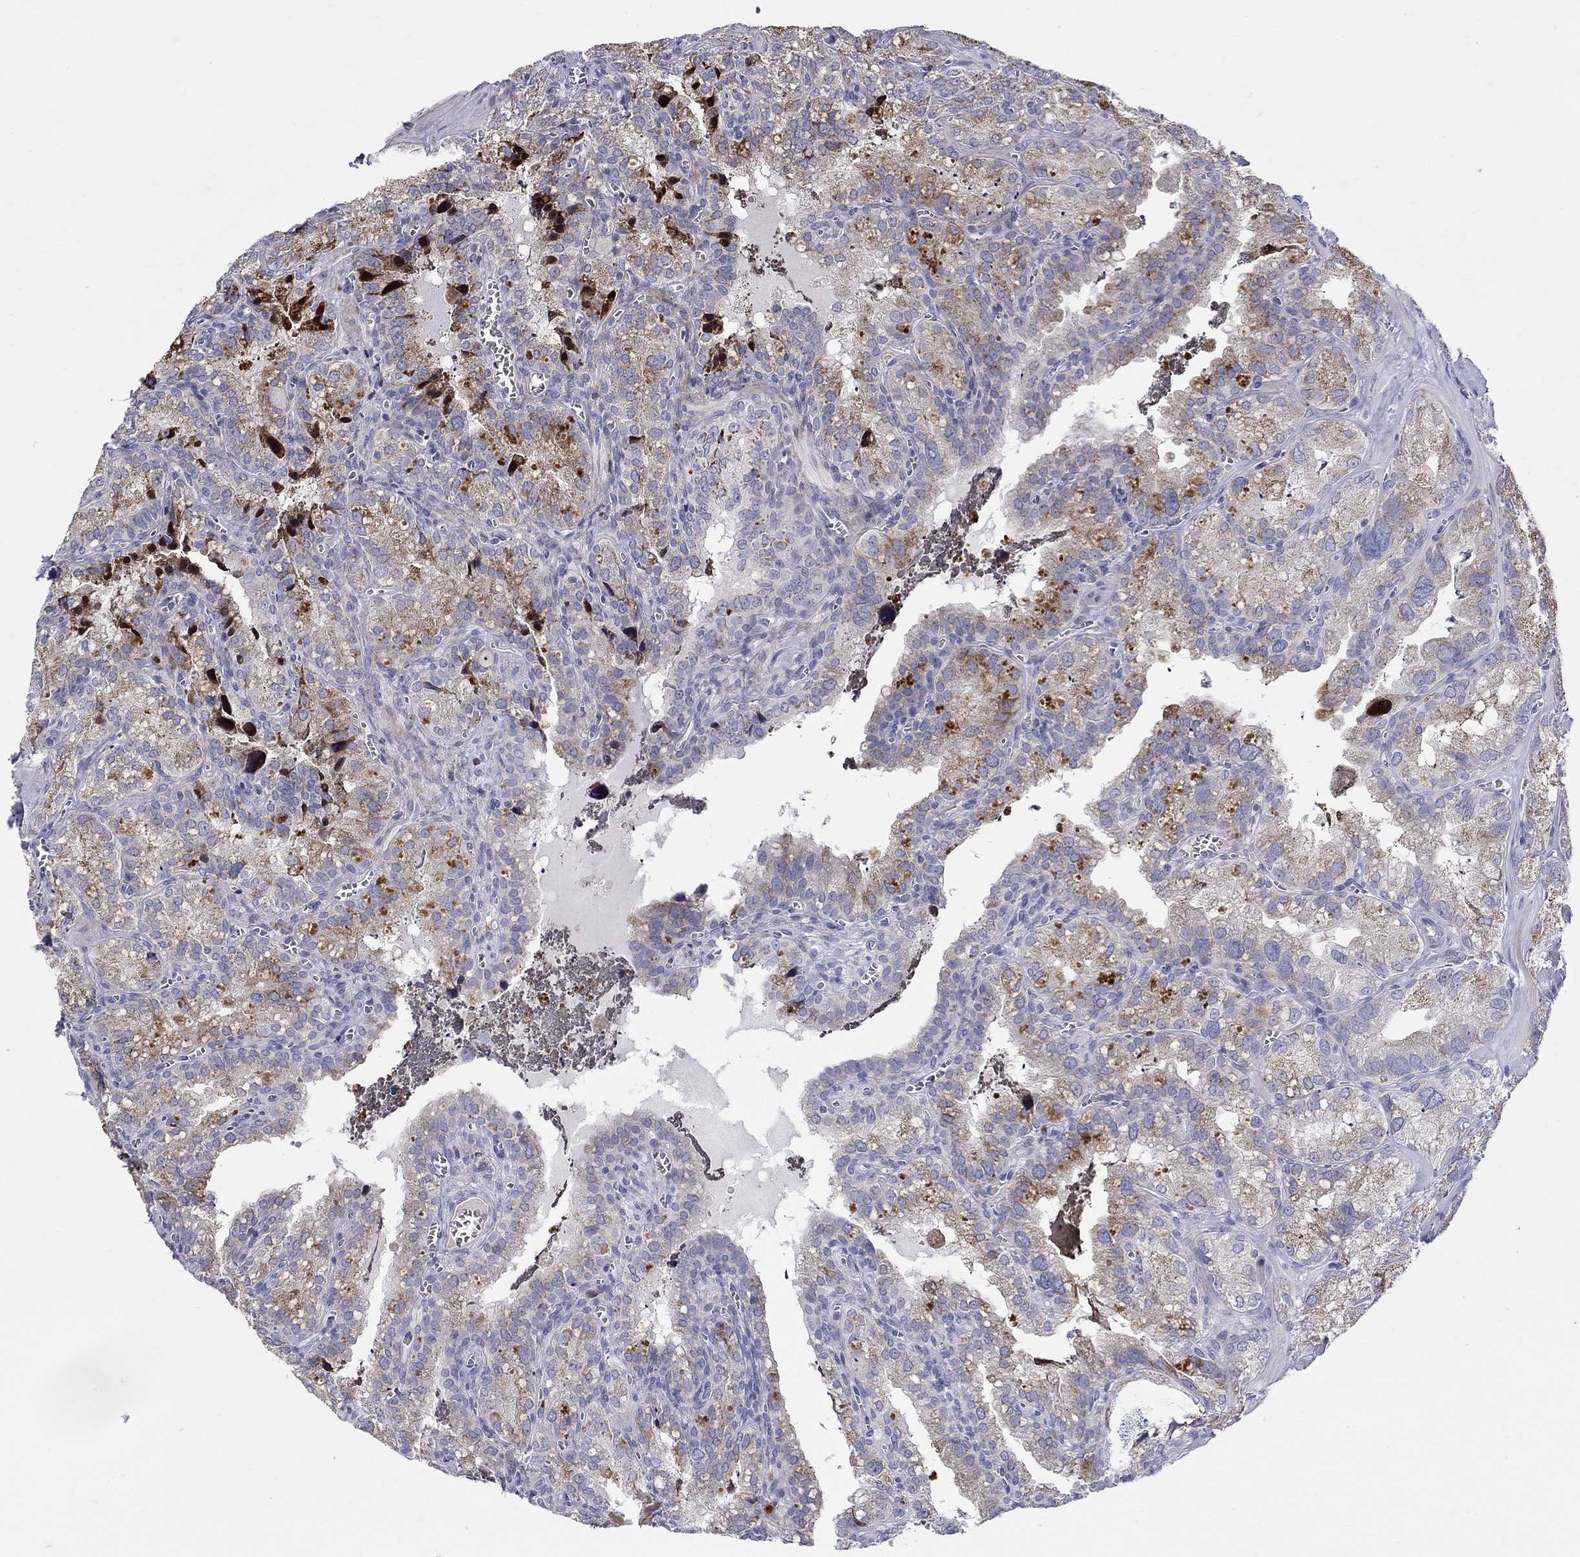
{"staining": {"intensity": "strong", "quantity": "<25%", "location": "cytoplasmic/membranous"}, "tissue": "seminal vesicle", "cell_type": "Glandular cells", "image_type": "normal", "snomed": [{"axis": "morphology", "description": "Normal tissue, NOS"}, {"axis": "topography", "description": "Seminal veicle"}], "caption": "About <25% of glandular cells in unremarkable human seminal vesicle demonstrate strong cytoplasmic/membranous protein positivity as visualized by brown immunohistochemical staining.", "gene": "HMX2", "patient": {"sex": "male", "age": 57}}